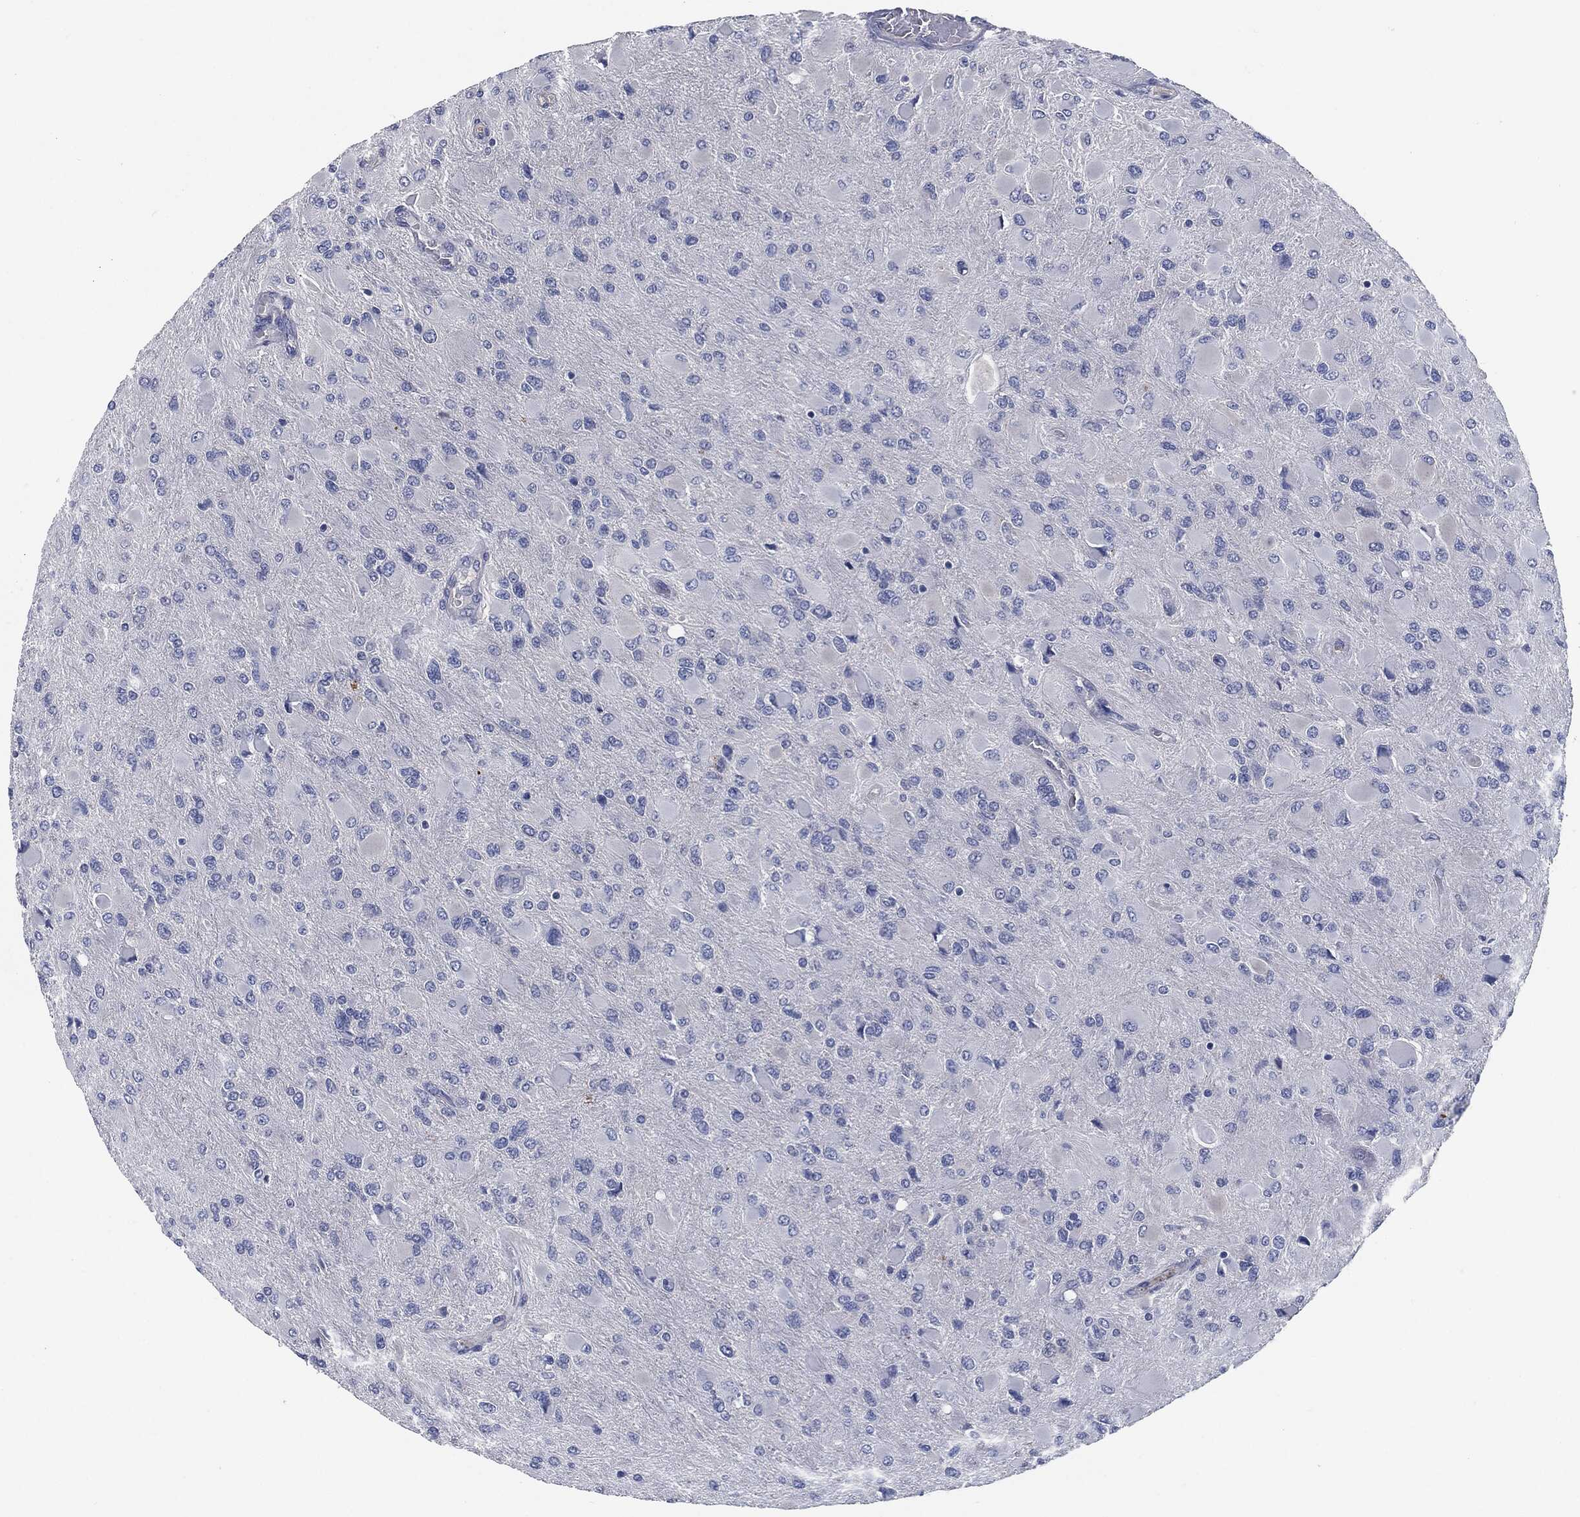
{"staining": {"intensity": "negative", "quantity": "none", "location": "none"}, "tissue": "glioma", "cell_type": "Tumor cells", "image_type": "cancer", "snomed": [{"axis": "morphology", "description": "Glioma, malignant, High grade"}, {"axis": "topography", "description": "Cerebral cortex"}], "caption": "Malignant glioma (high-grade) stained for a protein using immunohistochemistry reveals no expression tumor cells.", "gene": "CD27", "patient": {"sex": "female", "age": 36}}